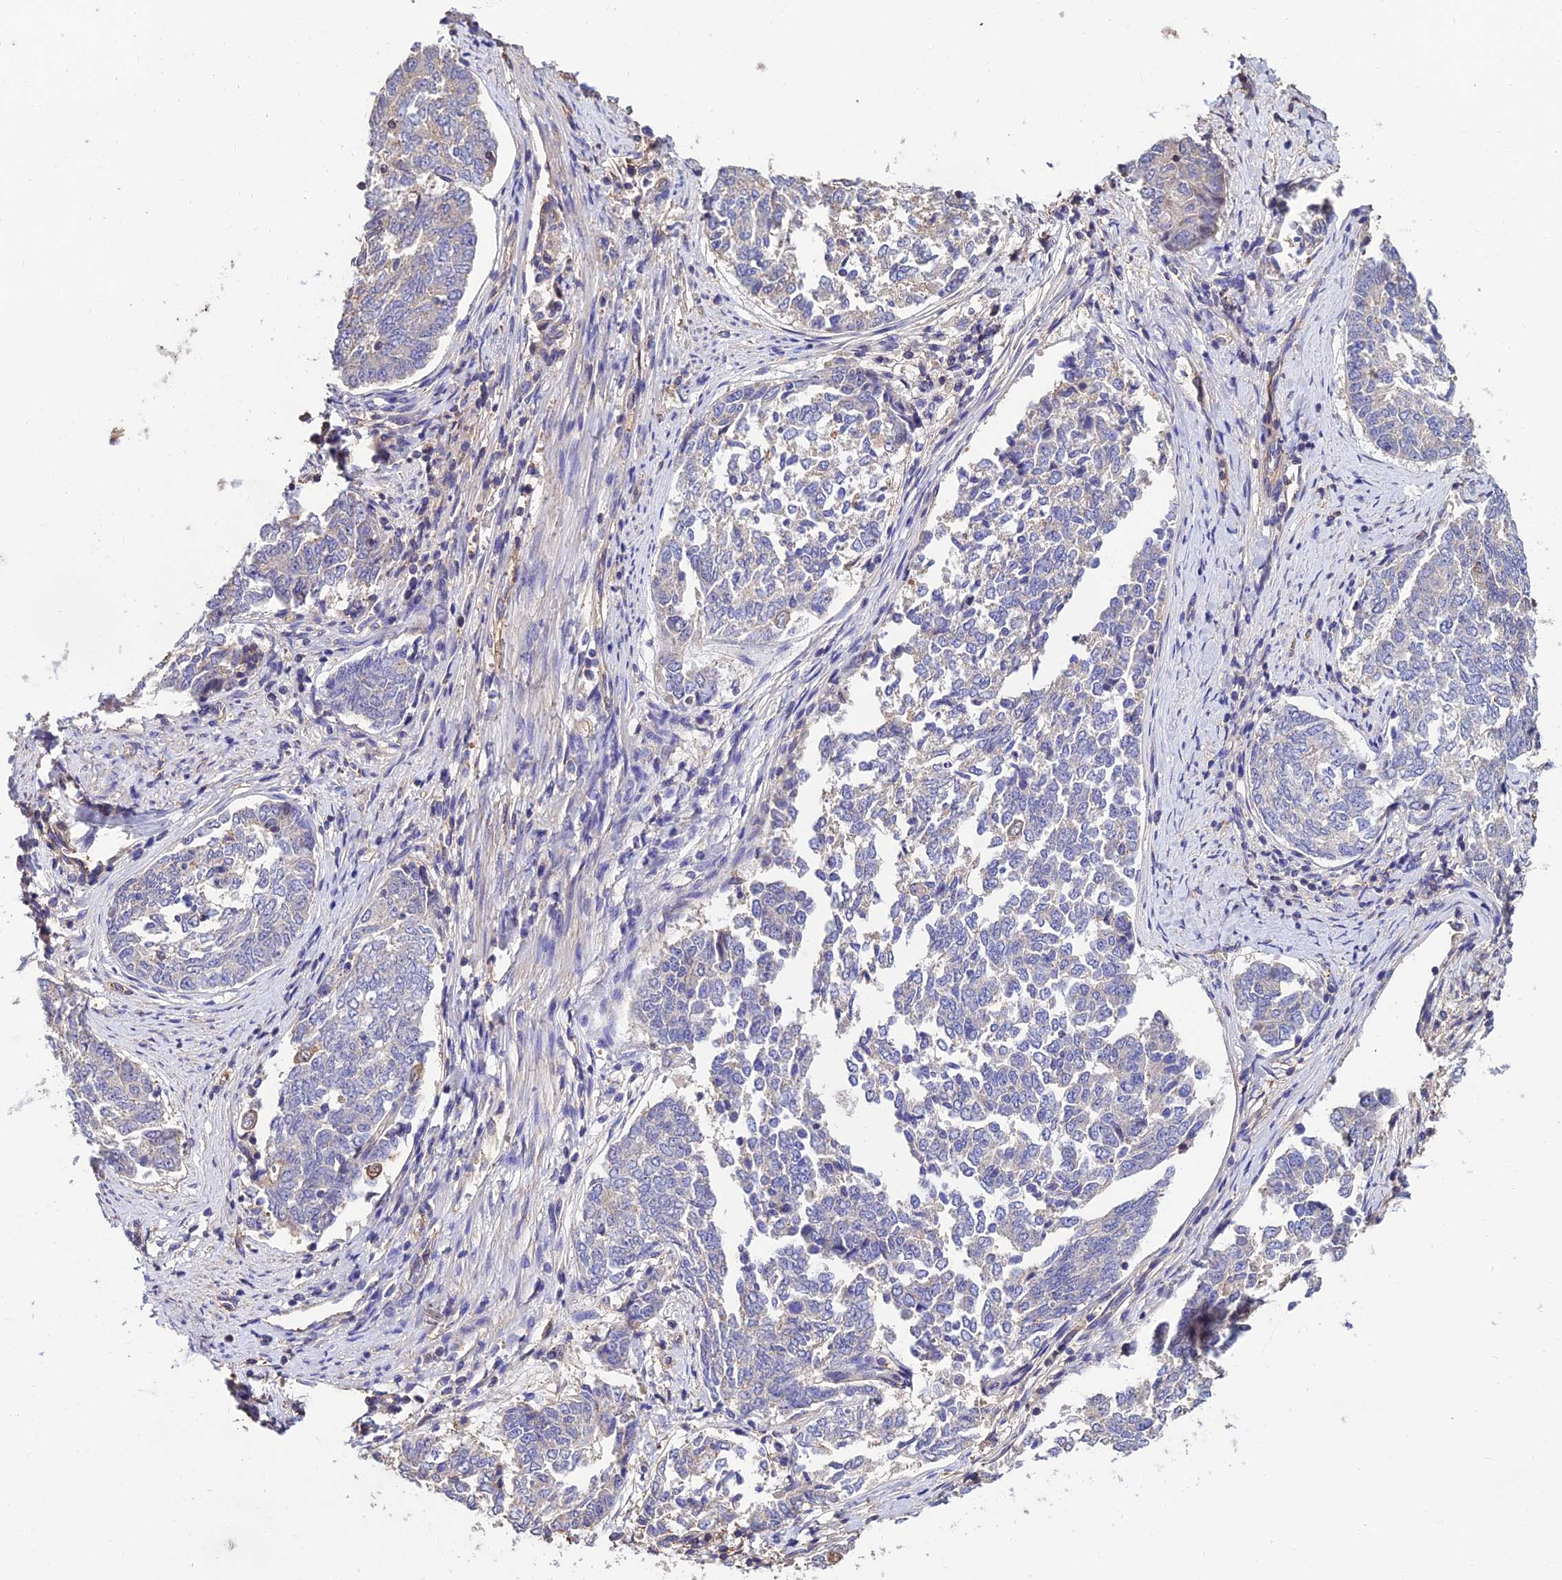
{"staining": {"intensity": "negative", "quantity": "none", "location": "none"}, "tissue": "endometrial cancer", "cell_type": "Tumor cells", "image_type": "cancer", "snomed": [{"axis": "morphology", "description": "Adenocarcinoma, NOS"}, {"axis": "topography", "description": "Endometrium"}], "caption": "This histopathology image is of adenocarcinoma (endometrial) stained with IHC to label a protein in brown with the nuclei are counter-stained blue. There is no positivity in tumor cells.", "gene": "CALM2", "patient": {"sex": "female", "age": 80}}